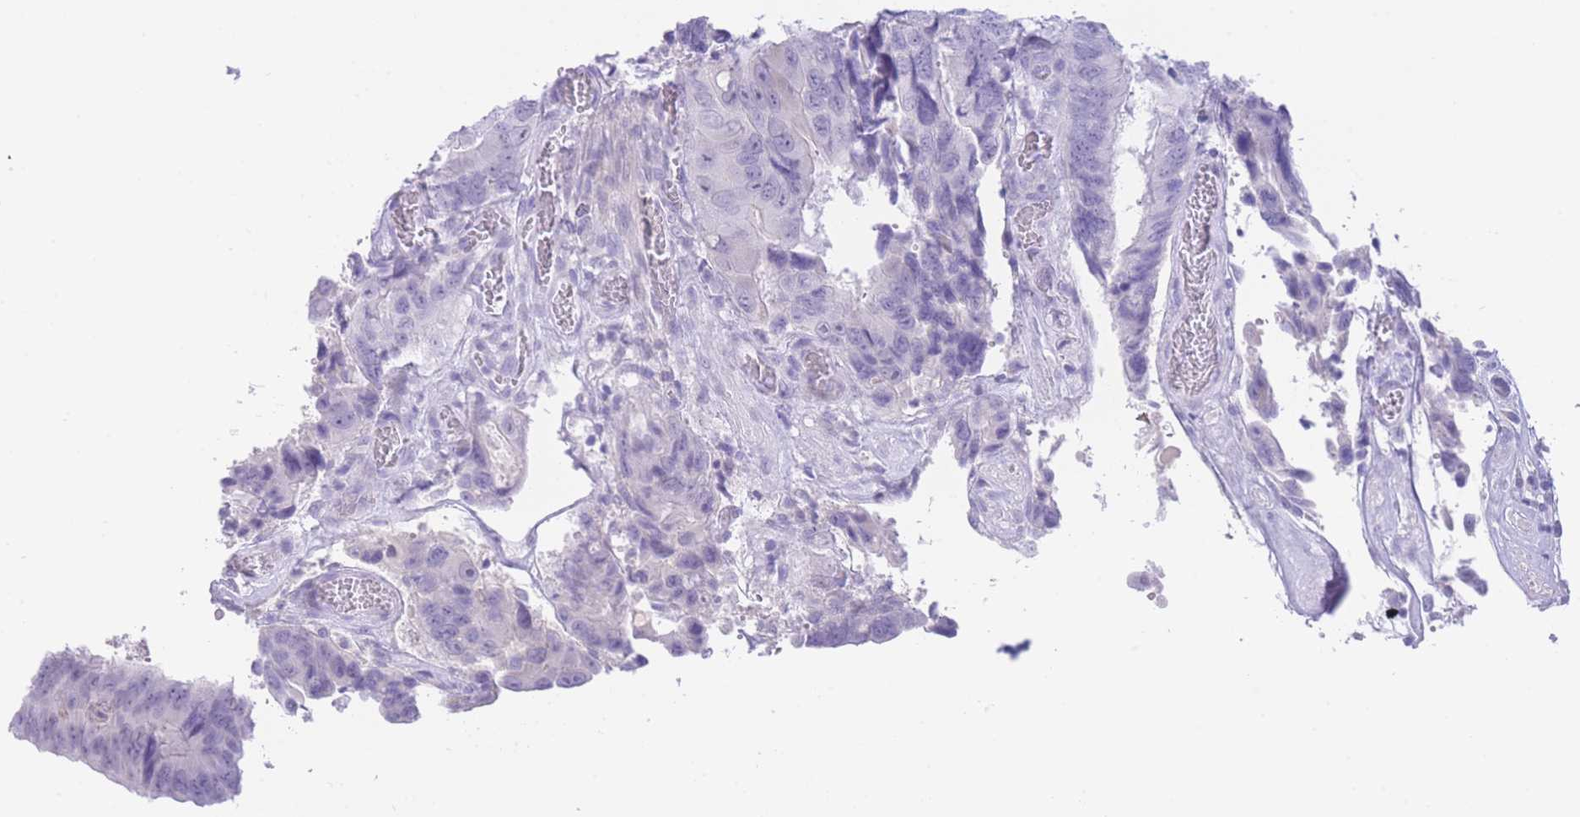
{"staining": {"intensity": "negative", "quantity": "none", "location": "none"}, "tissue": "colorectal cancer", "cell_type": "Tumor cells", "image_type": "cancer", "snomed": [{"axis": "morphology", "description": "Adenocarcinoma, NOS"}, {"axis": "topography", "description": "Colon"}], "caption": "Protein analysis of colorectal cancer (adenocarcinoma) reveals no significant staining in tumor cells.", "gene": "ZNF212", "patient": {"sex": "male", "age": 84}}